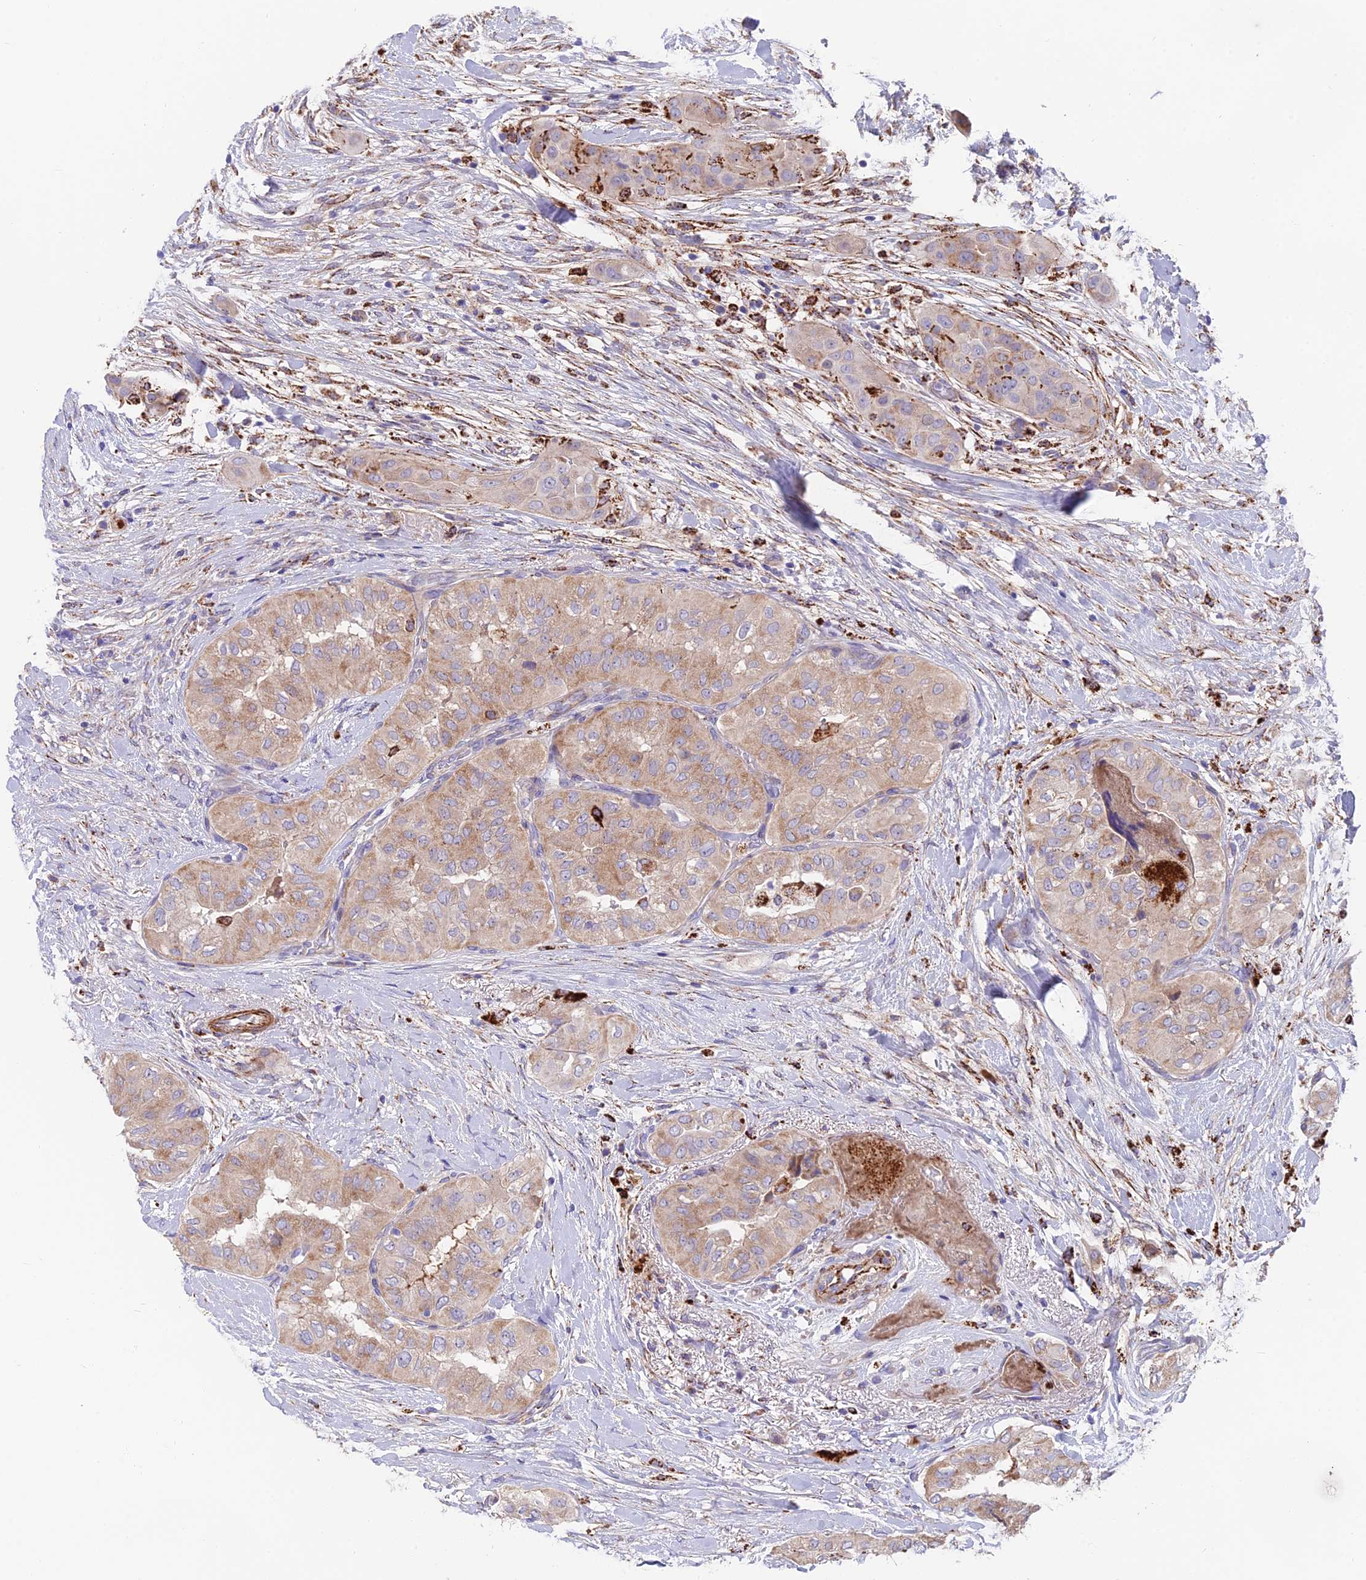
{"staining": {"intensity": "moderate", "quantity": ">75%", "location": "cytoplasmic/membranous"}, "tissue": "head and neck cancer", "cell_type": "Tumor cells", "image_type": "cancer", "snomed": [{"axis": "morphology", "description": "Adenocarcinoma, NOS"}, {"axis": "topography", "description": "Head-Neck"}], "caption": "Adenocarcinoma (head and neck) stained with DAB (3,3'-diaminobenzidine) immunohistochemistry (IHC) reveals medium levels of moderate cytoplasmic/membranous expression in about >75% of tumor cells. (Brightfield microscopy of DAB IHC at high magnification).", "gene": "TIGD6", "patient": {"sex": "male", "age": 66}}